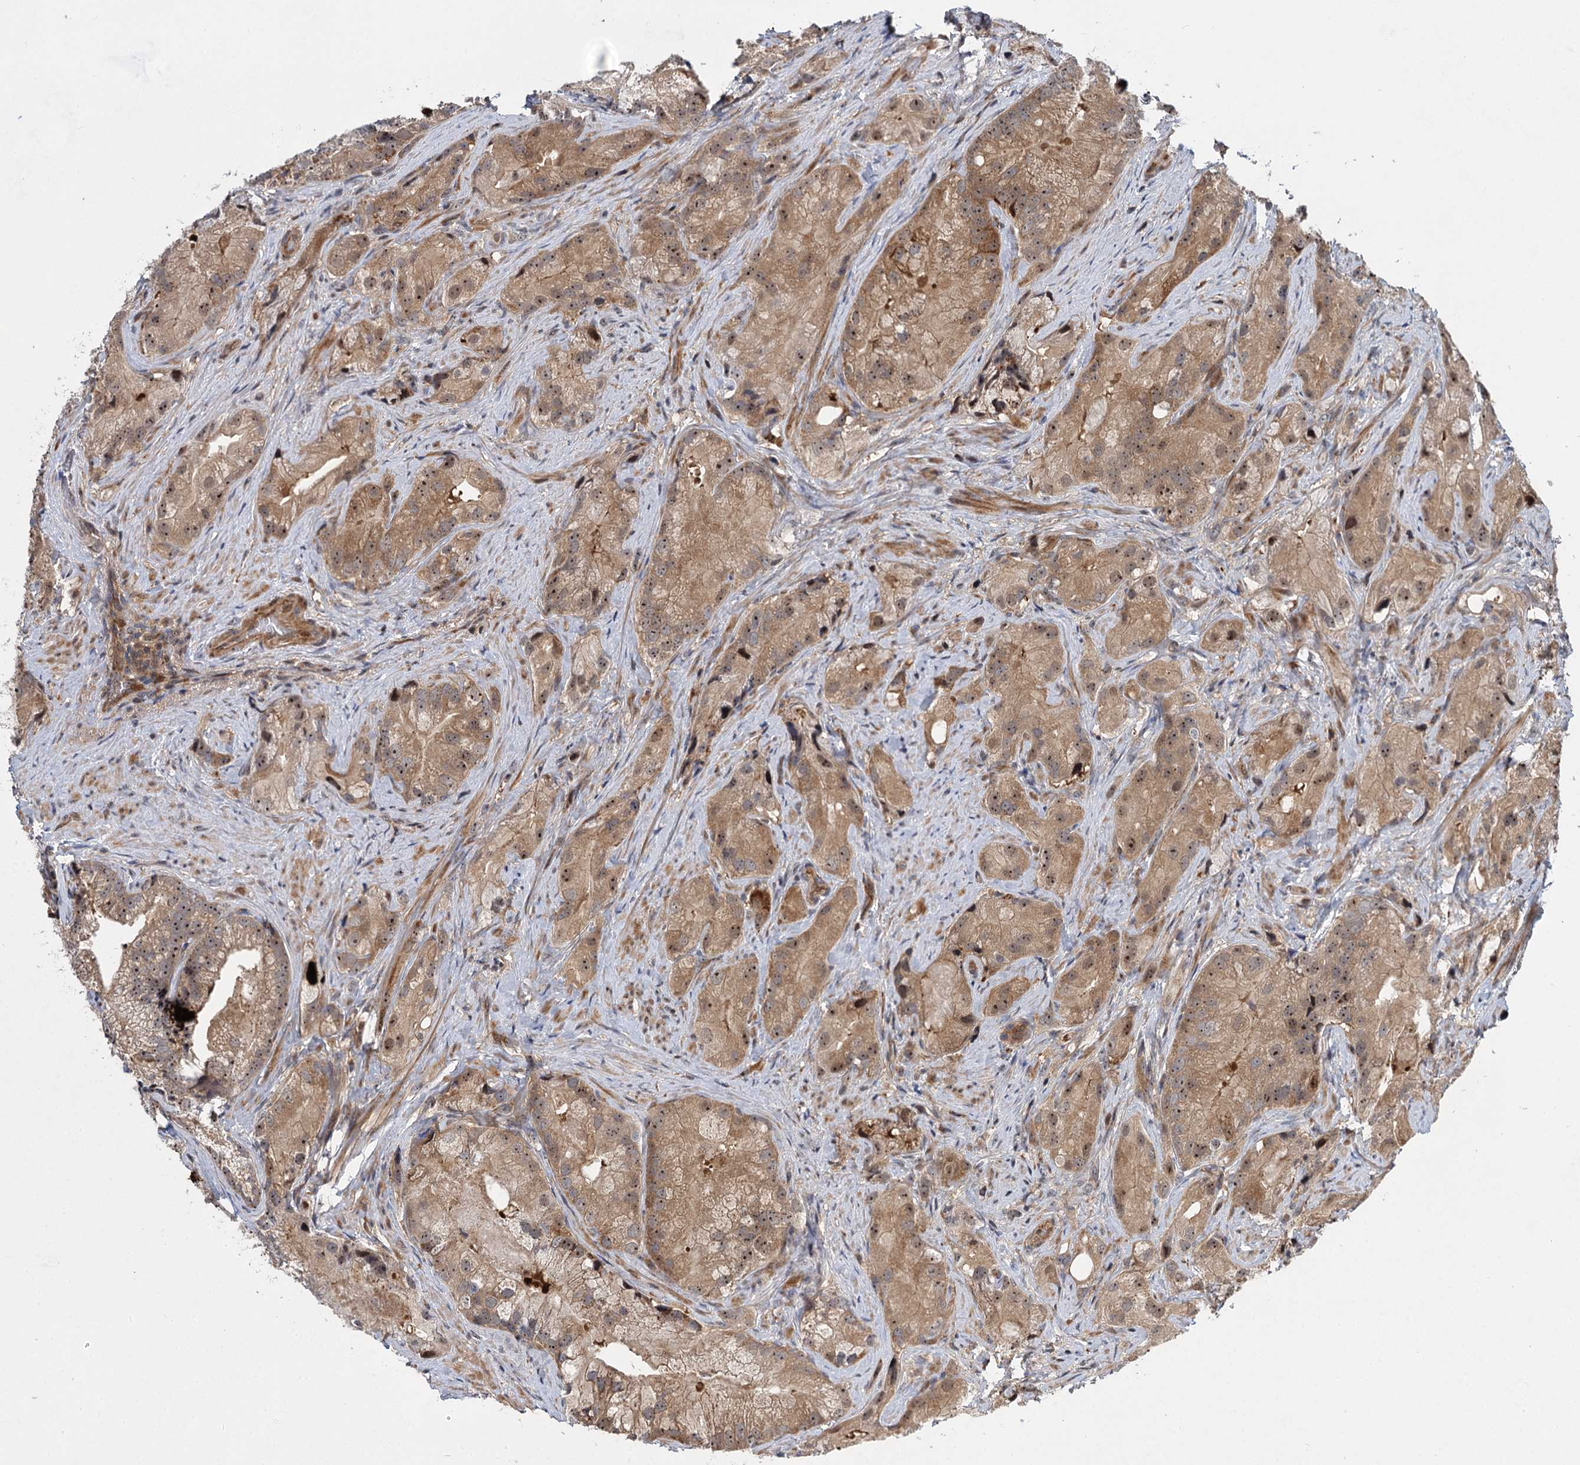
{"staining": {"intensity": "moderate", "quantity": ">75%", "location": "cytoplasmic/membranous,nuclear"}, "tissue": "prostate cancer", "cell_type": "Tumor cells", "image_type": "cancer", "snomed": [{"axis": "morphology", "description": "Adenocarcinoma, Low grade"}, {"axis": "topography", "description": "Prostate"}], "caption": "Immunohistochemistry (IHC) staining of prostate cancer (low-grade adenocarcinoma), which exhibits medium levels of moderate cytoplasmic/membranous and nuclear expression in approximately >75% of tumor cells indicating moderate cytoplasmic/membranous and nuclear protein expression. The staining was performed using DAB (3,3'-diaminobenzidine) (brown) for protein detection and nuclei were counterstained in hematoxylin (blue).", "gene": "GPBP1", "patient": {"sex": "male", "age": 71}}